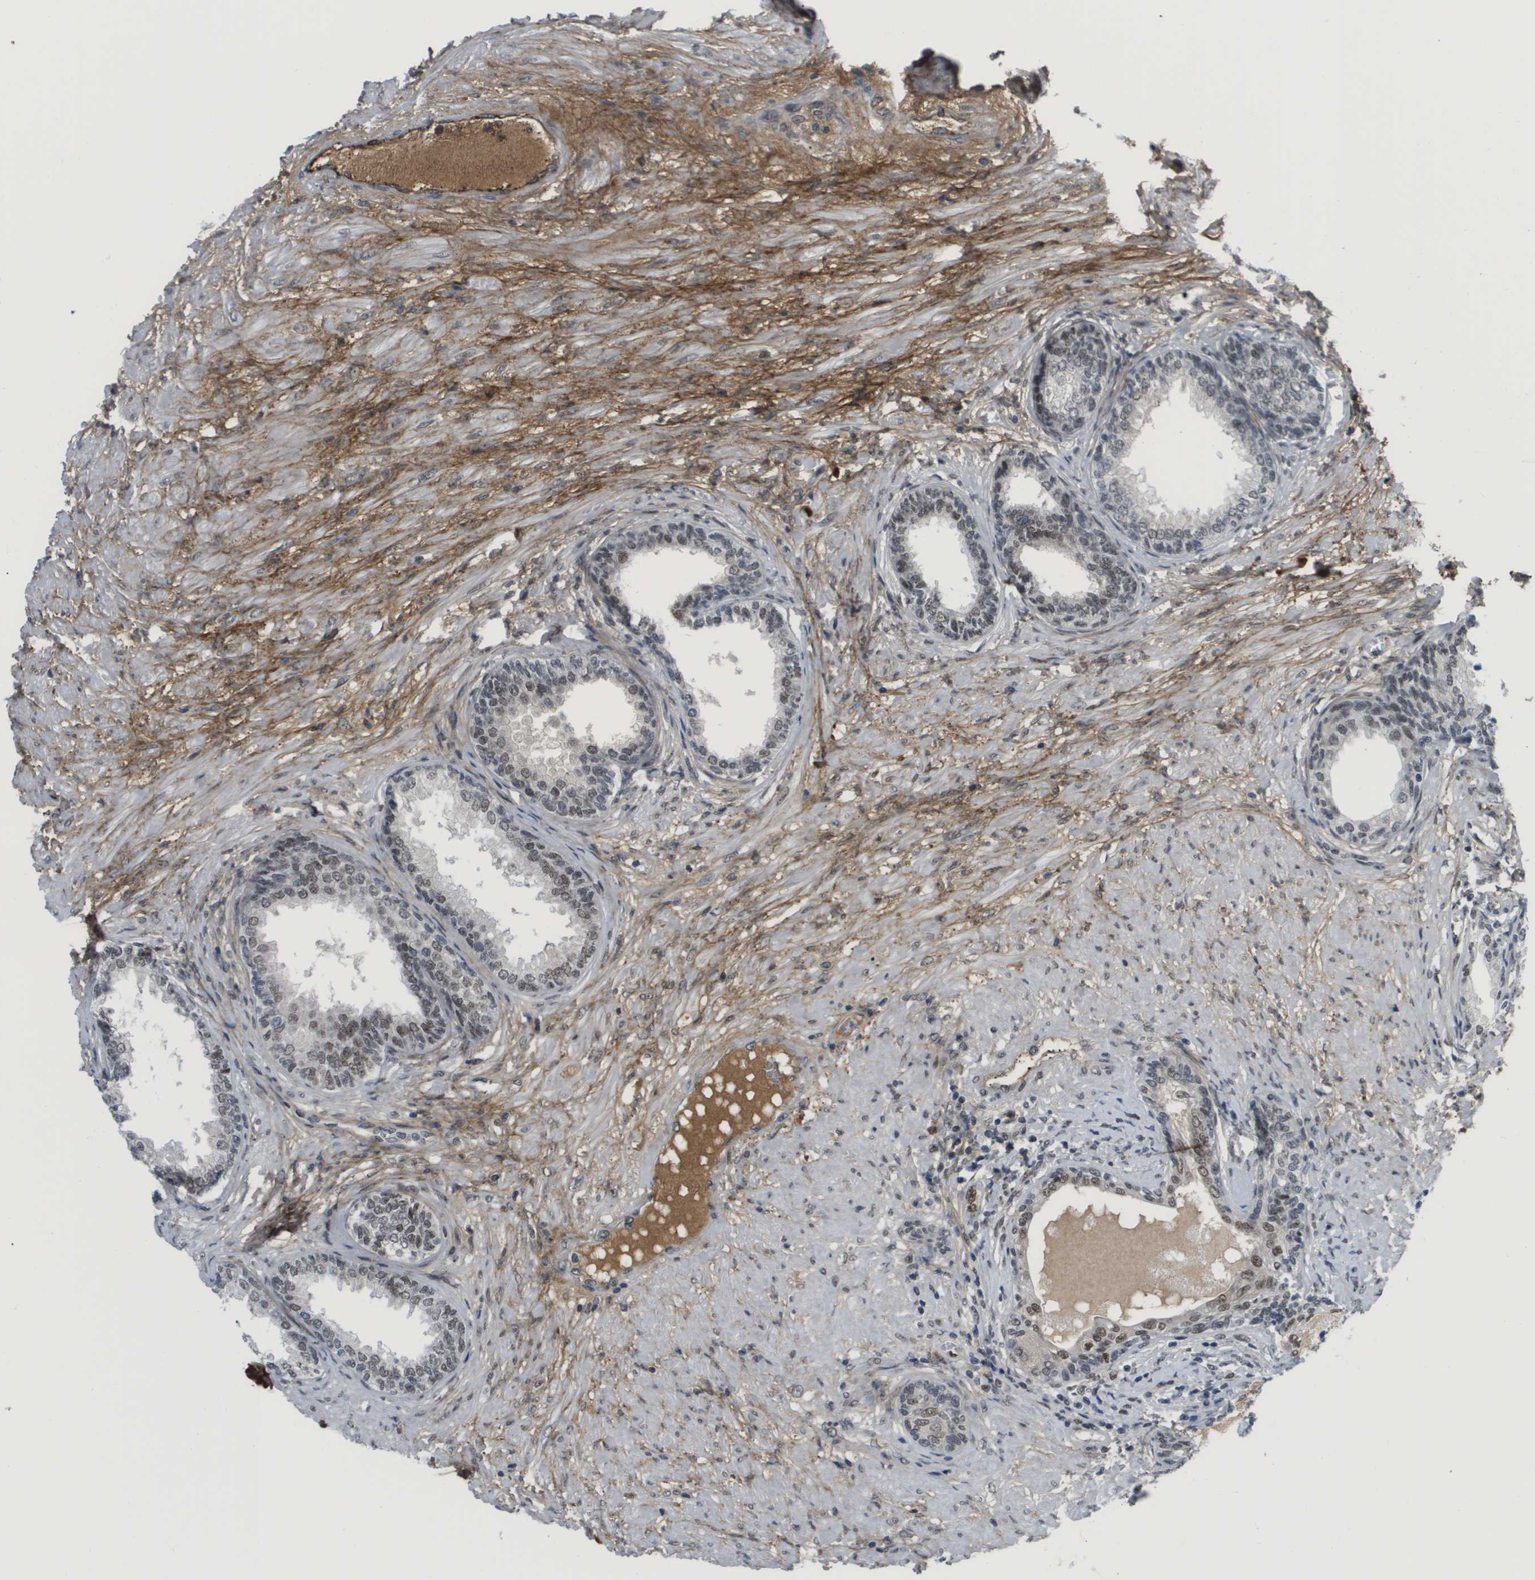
{"staining": {"intensity": "moderate", "quantity": ">75%", "location": "nuclear"}, "tissue": "prostate", "cell_type": "Glandular cells", "image_type": "normal", "snomed": [{"axis": "morphology", "description": "Normal tissue, NOS"}, {"axis": "topography", "description": "Prostate"}], "caption": "Protein analysis of benign prostate displays moderate nuclear staining in about >75% of glandular cells. (DAB (3,3'-diaminobenzidine) = brown stain, brightfield microscopy at high magnification).", "gene": "SMARCAD1", "patient": {"sex": "male", "age": 76}}